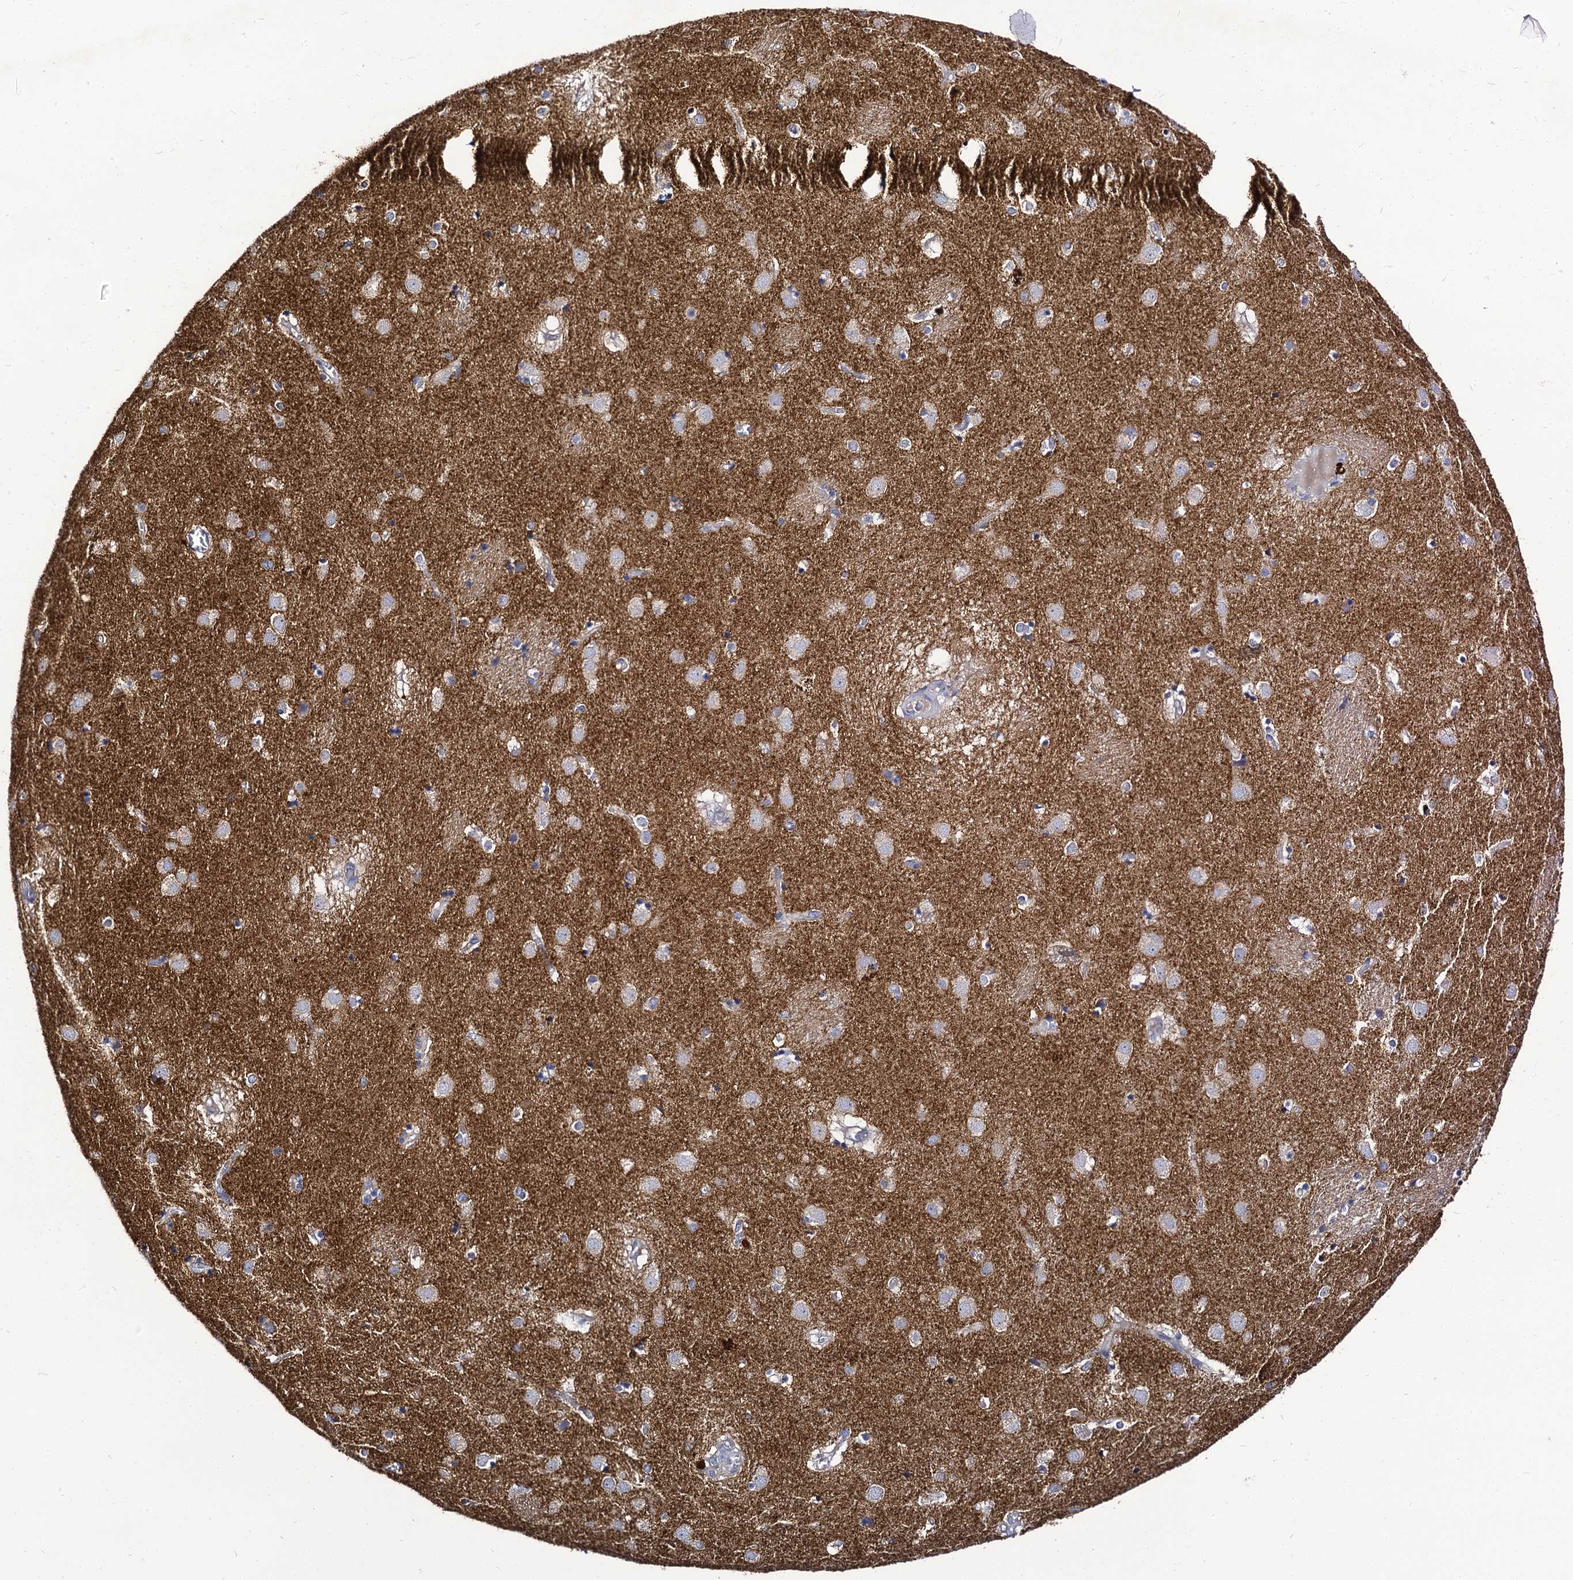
{"staining": {"intensity": "weak", "quantity": "<25%", "location": "cytoplasmic/membranous"}, "tissue": "caudate", "cell_type": "Glial cells", "image_type": "normal", "snomed": [{"axis": "morphology", "description": "Normal tissue, NOS"}, {"axis": "topography", "description": "Lateral ventricle wall"}], "caption": "DAB immunohistochemical staining of unremarkable human caudate reveals no significant staining in glial cells. (Stains: DAB immunohistochemistry (IHC) with hematoxylin counter stain, Microscopy: brightfield microscopy at high magnification).", "gene": "PANX2", "patient": {"sex": "male", "age": 70}}